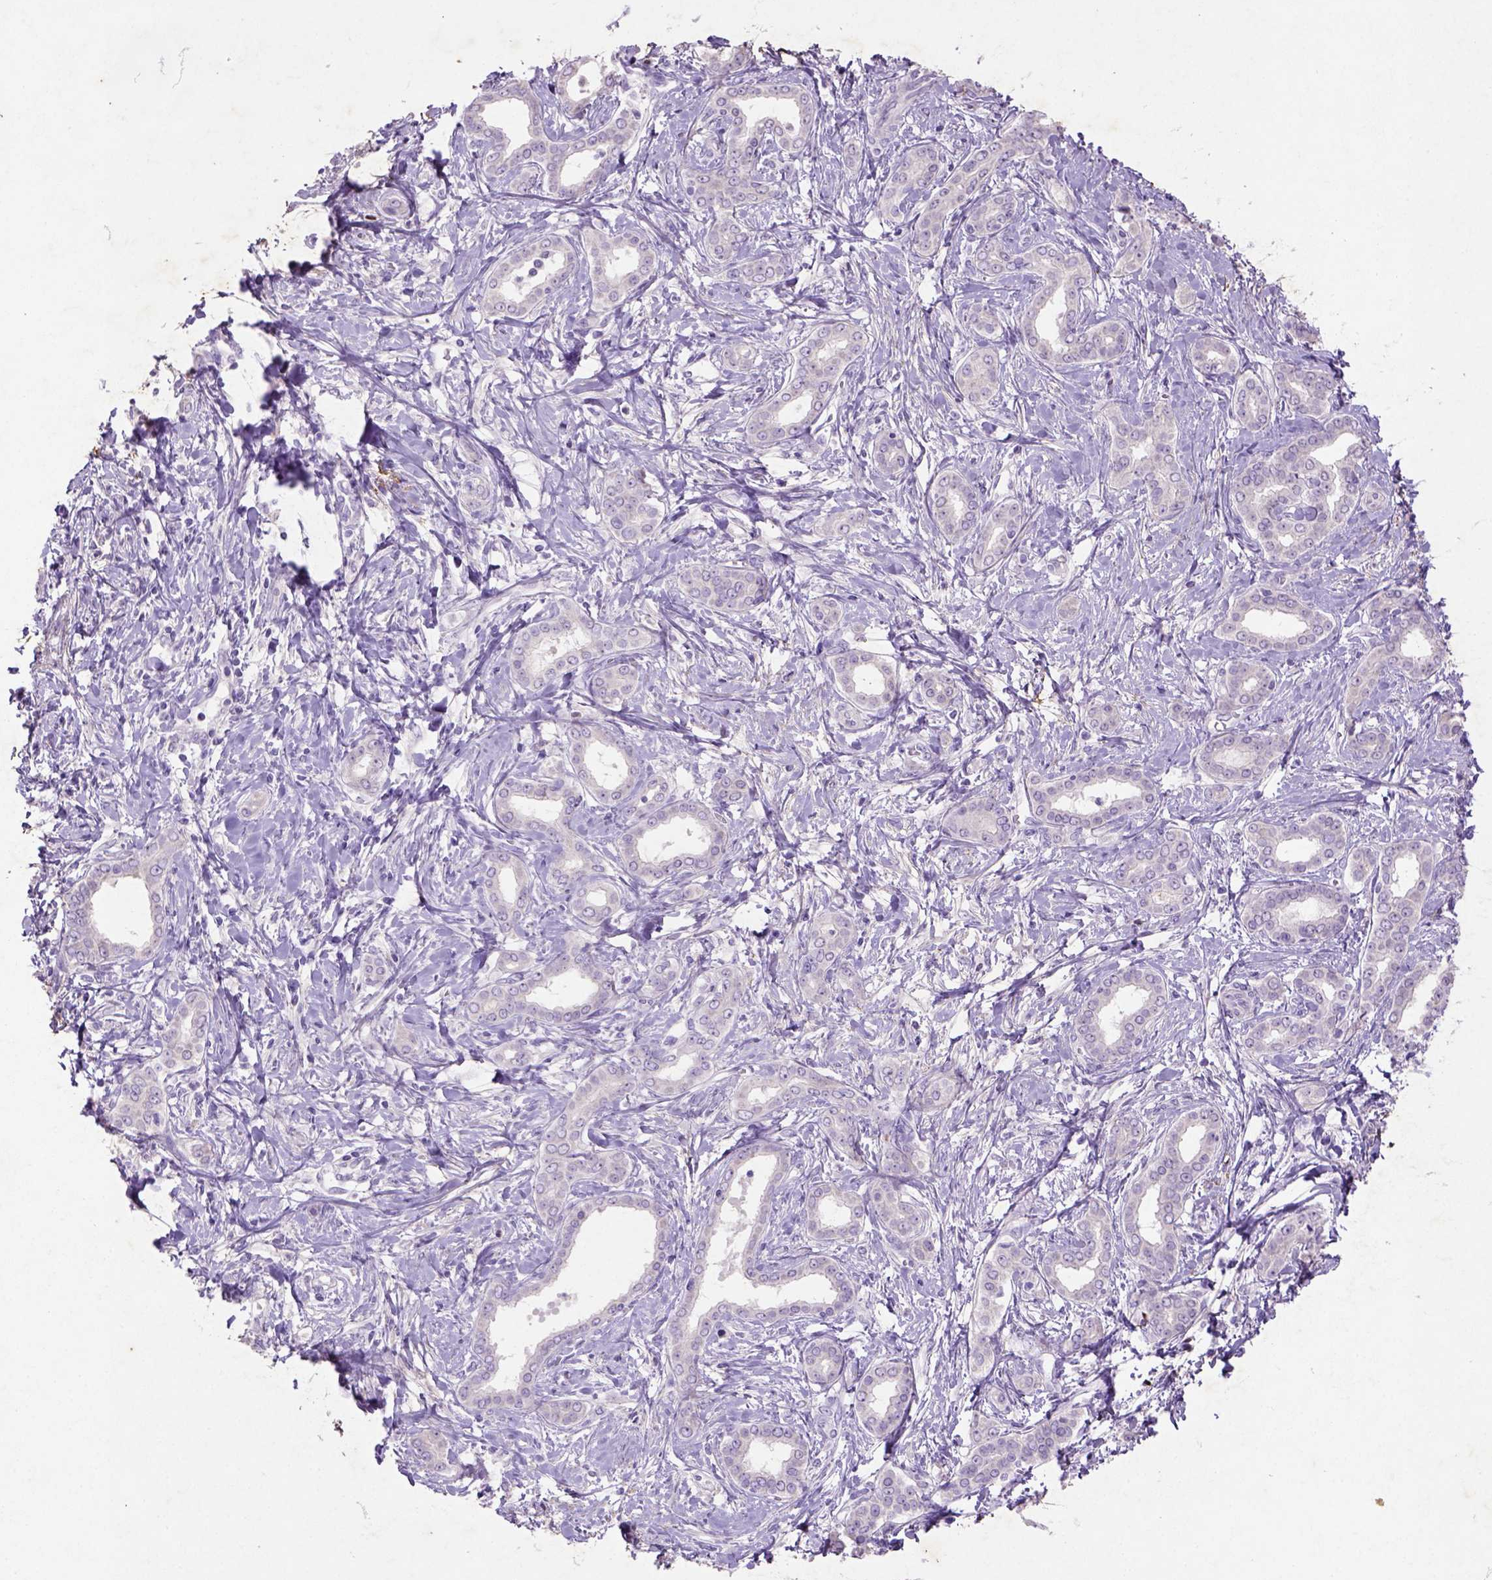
{"staining": {"intensity": "negative", "quantity": "none", "location": "none"}, "tissue": "liver cancer", "cell_type": "Tumor cells", "image_type": "cancer", "snomed": [{"axis": "morphology", "description": "Cholangiocarcinoma"}, {"axis": "topography", "description": "Liver"}], "caption": "Immunohistochemistry (IHC) histopathology image of neoplastic tissue: human liver cancer stained with DAB (3,3'-diaminobenzidine) shows no significant protein expression in tumor cells.", "gene": "NUDT2", "patient": {"sex": "female", "age": 47}}